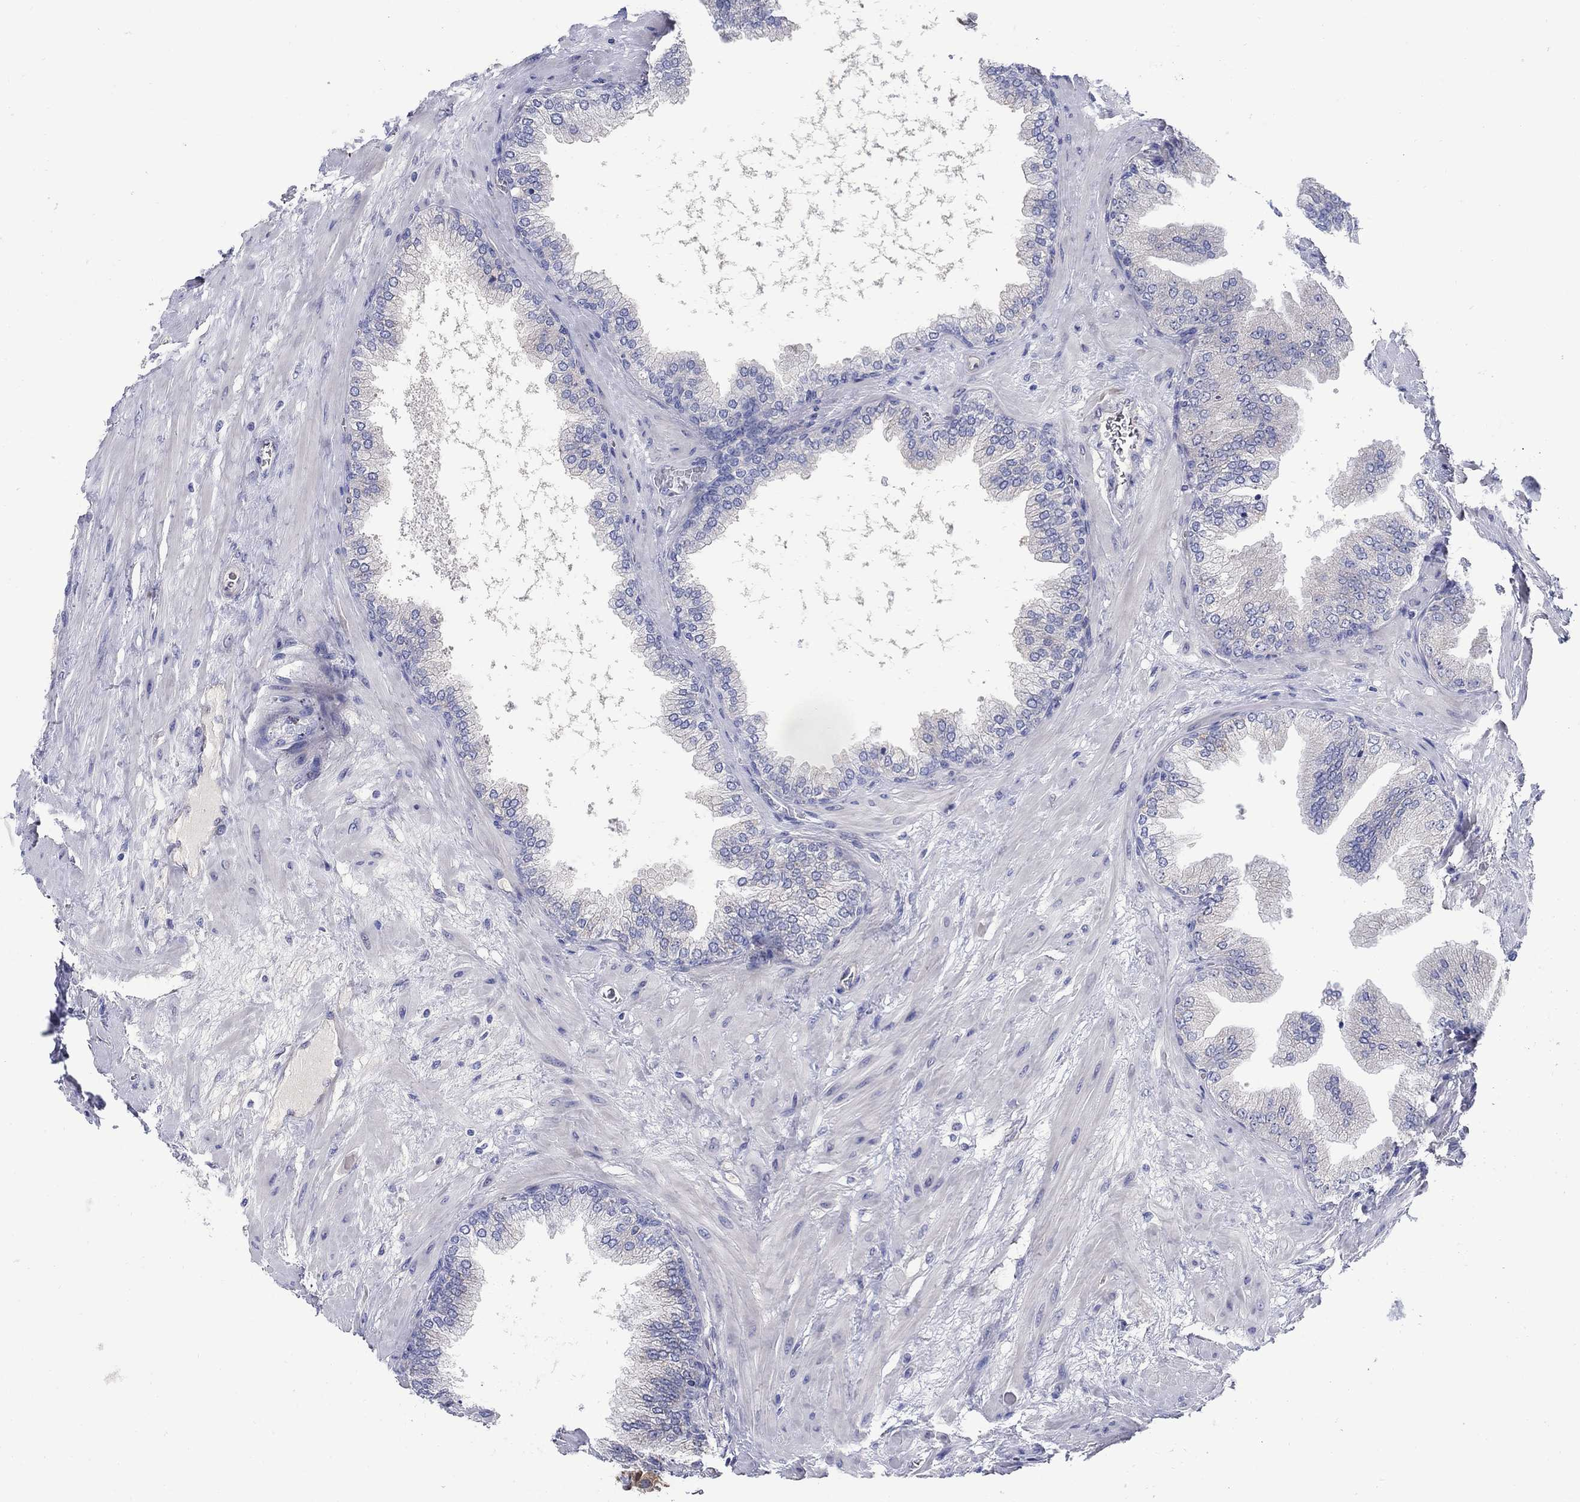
{"staining": {"intensity": "negative", "quantity": "none", "location": "none"}, "tissue": "prostate cancer", "cell_type": "Tumor cells", "image_type": "cancer", "snomed": [{"axis": "morphology", "description": "Adenocarcinoma, Low grade"}, {"axis": "topography", "description": "Prostate"}], "caption": "Immunohistochemistry (IHC) image of human prostate cancer (low-grade adenocarcinoma) stained for a protein (brown), which reveals no positivity in tumor cells. The staining is performed using DAB (3,3'-diaminobenzidine) brown chromogen with nuclei counter-stained in using hematoxylin.", "gene": "REEP2", "patient": {"sex": "male", "age": 72}}